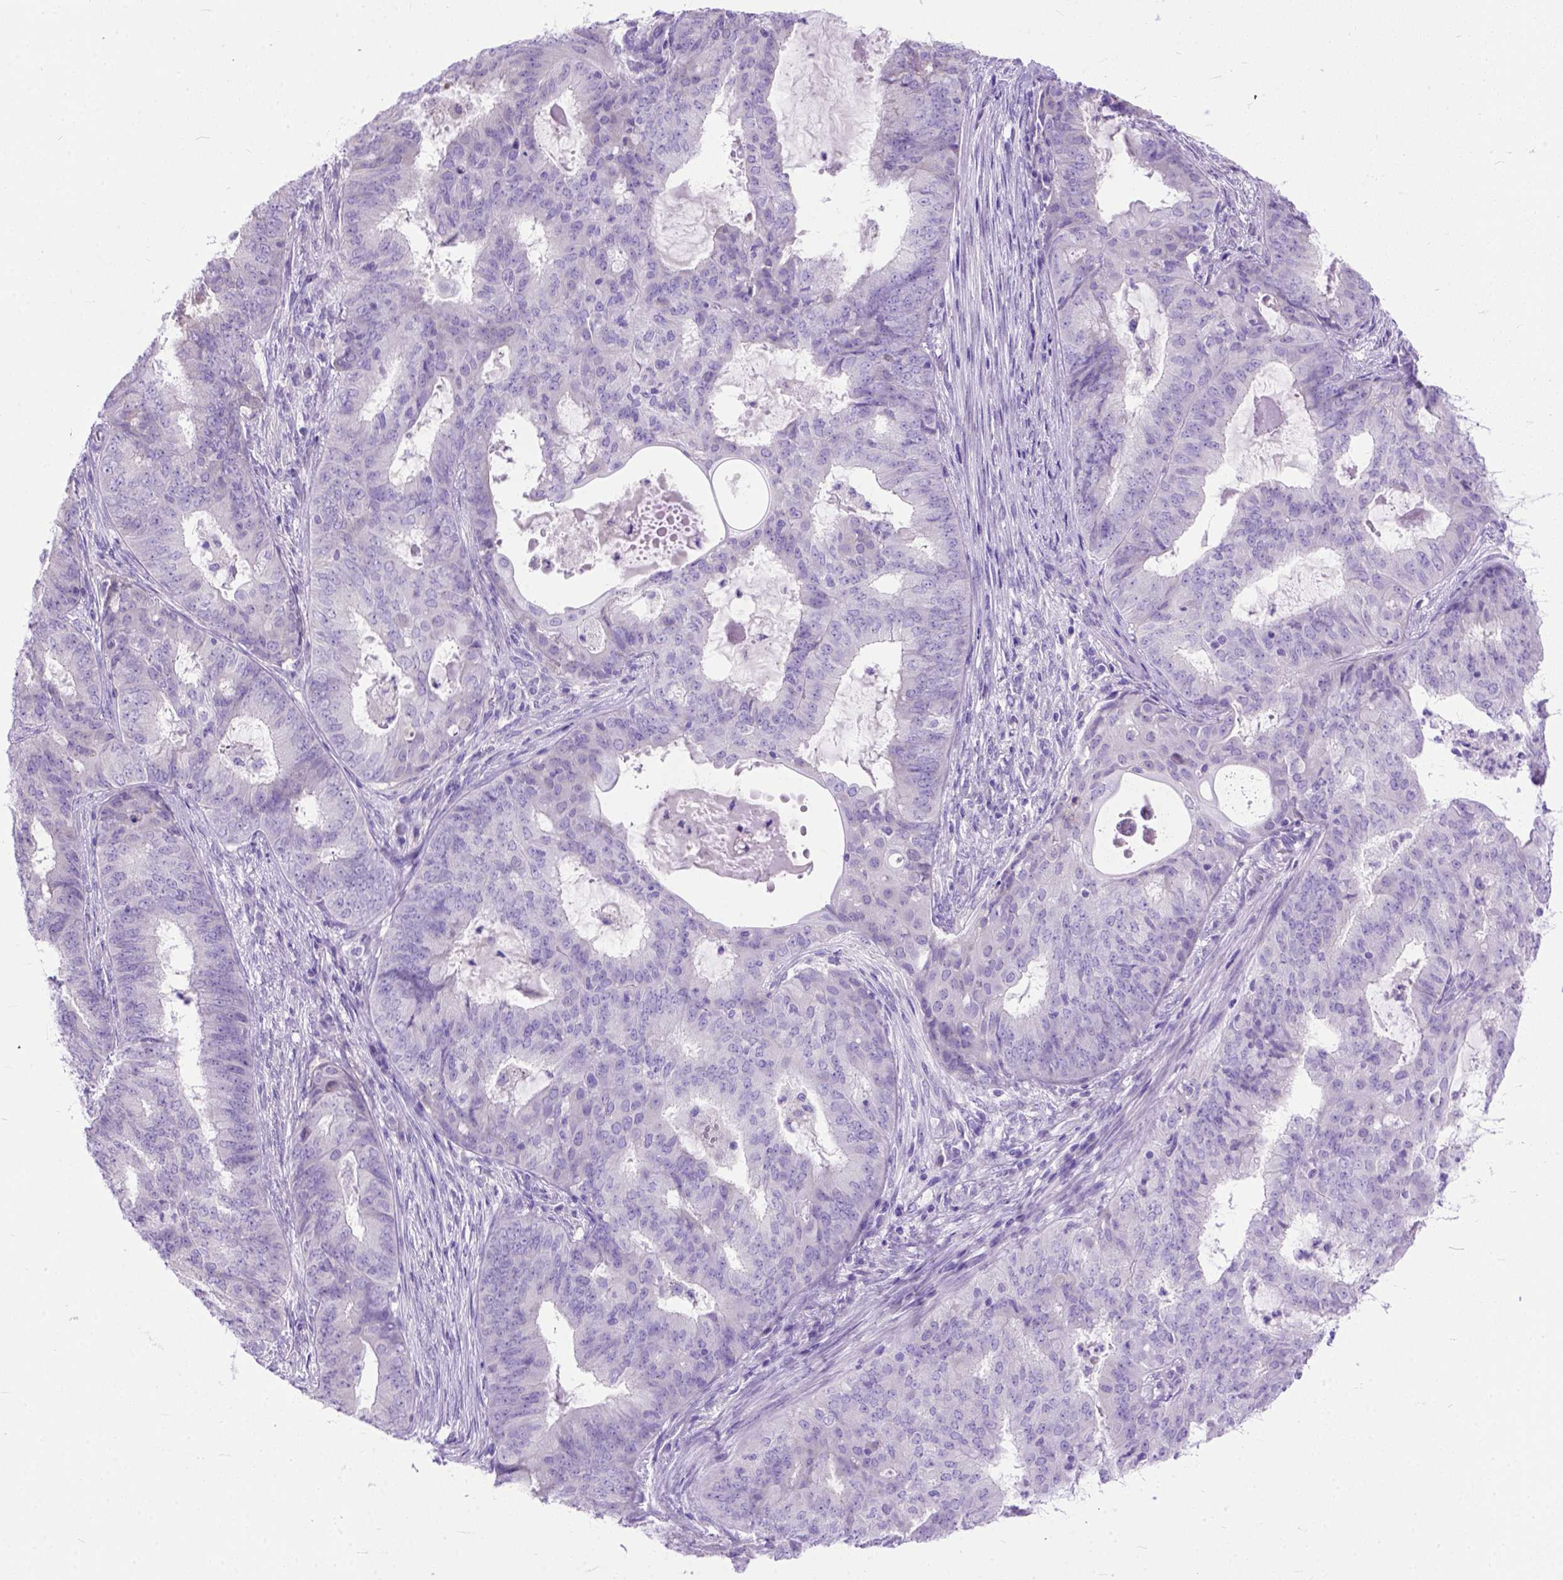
{"staining": {"intensity": "negative", "quantity": "none", "location": "none"}, "tissue": "endometrial cancer", "cell_type": "Tumor cells", "image_type": "cancer", "snomed": [{"axis": "morphology", "description": "Adenocarcinoma, NOS"}, {"axis": "topography", "description": "Endometrium"}], "caption": "DAB (3,3'-diaminobenzidine) immunohistochemical staining of human endometrial cancer displays no significant staining in tumor cells.", "gene": "ODAD3", "patient": {"sex": "female", "age": 62}}